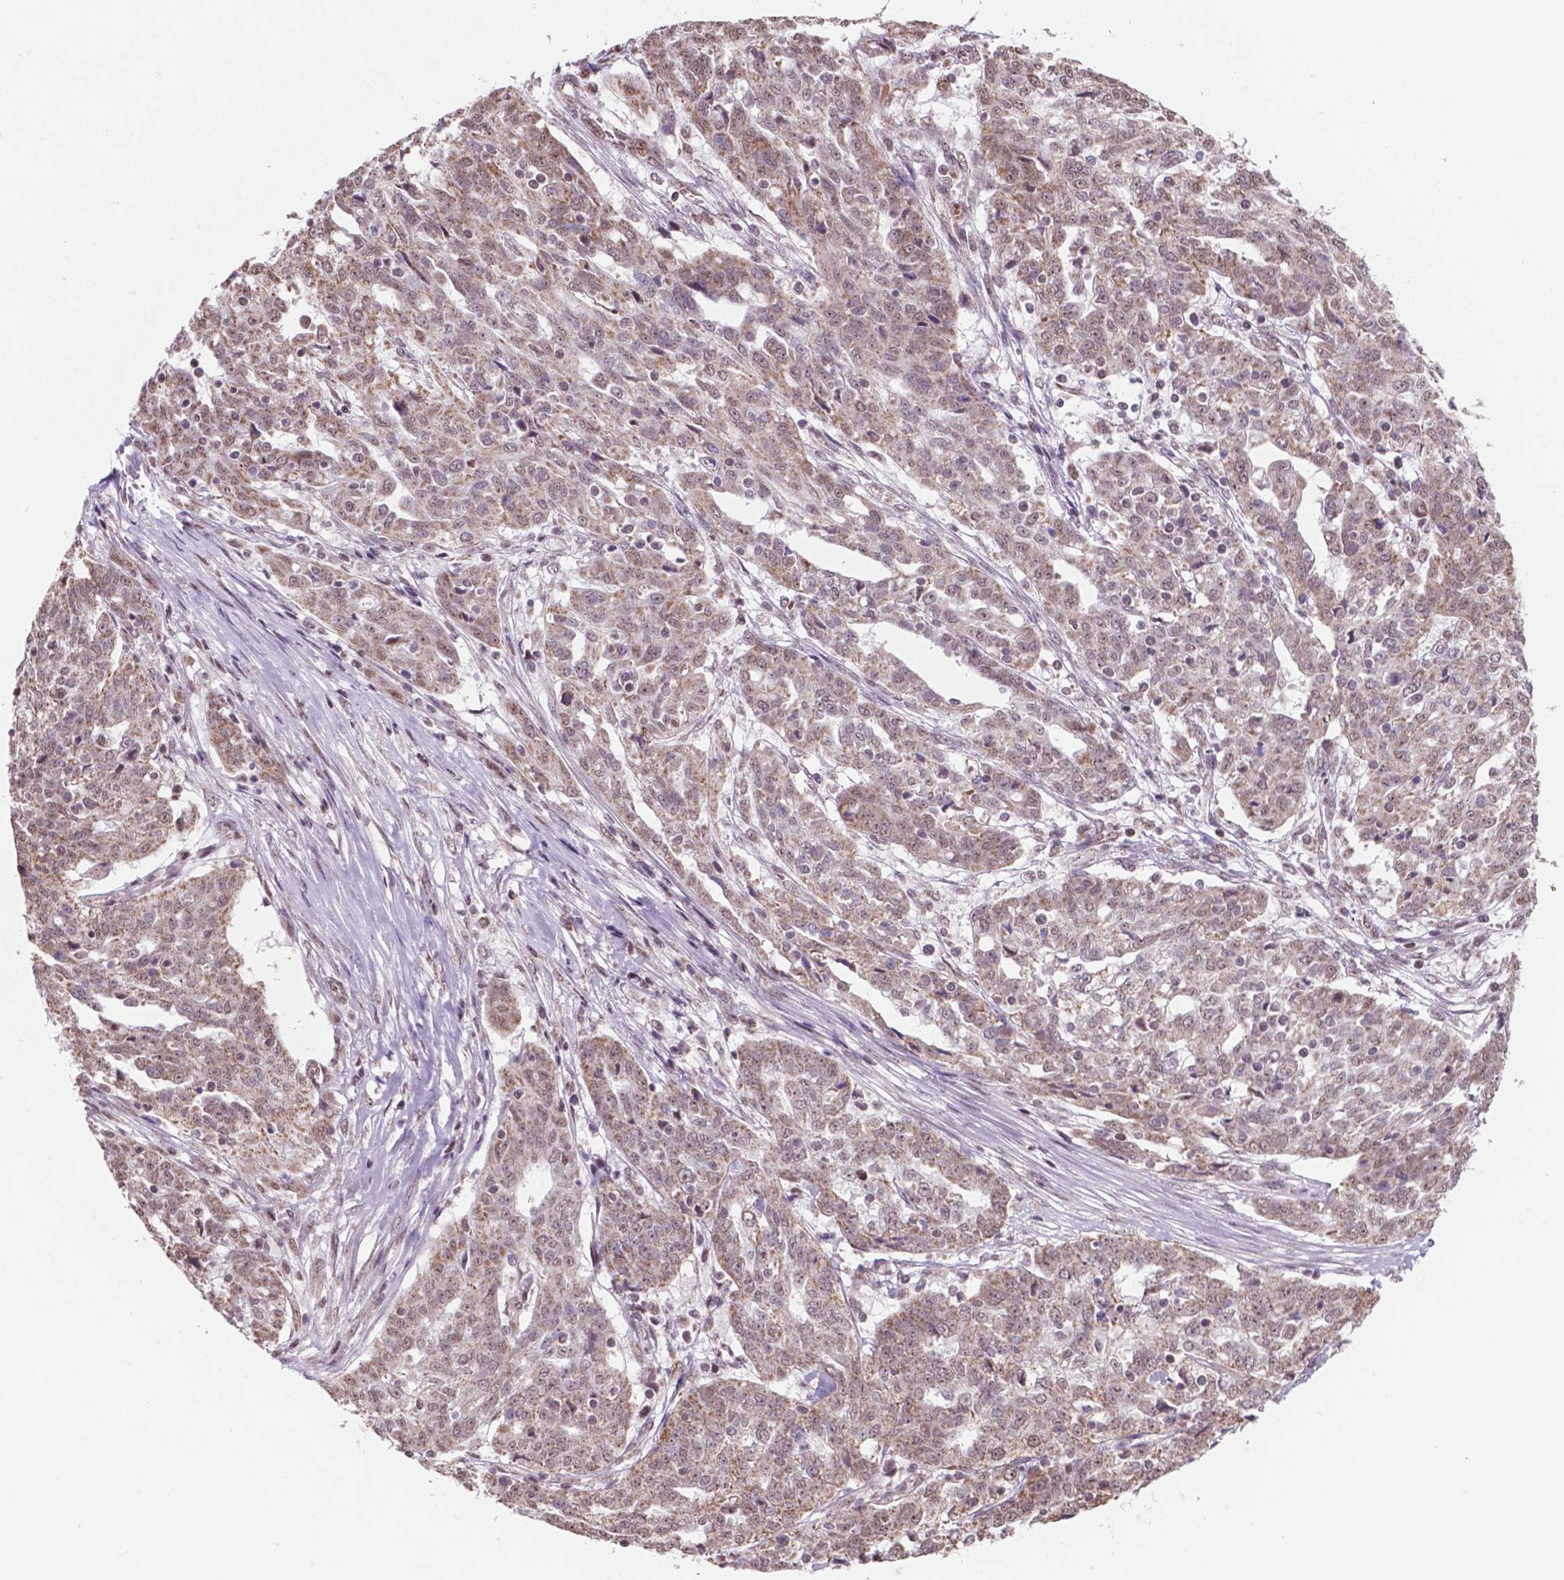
{"staining": {"intensity": "moderate", "quantity": ">75%", "location": "cytoplasmic/membranous"}, "tissue": "ovarian cancer", "cell_type": "Tumor cells", "image_type": "cancer", "snomed": [{"axis": "morphology", "description": "Cystadenocarcinoma, serous, NOS"}, {"axis": "topography", "description": "Ovary"}], "caption": "Immunohistochemical staining of serous cystadenocarcinoma (ovarian) exhibits medium levels of moderate cytoplasmic/membranous protein expression in about >75% of tumor cells. (Stains: DAB in brown, nuclei in blue, Microscopy: brightfield microscopy at high magnification).", "gene": "NDUFA10", "patient": {"sex": "female", "age": 67}}